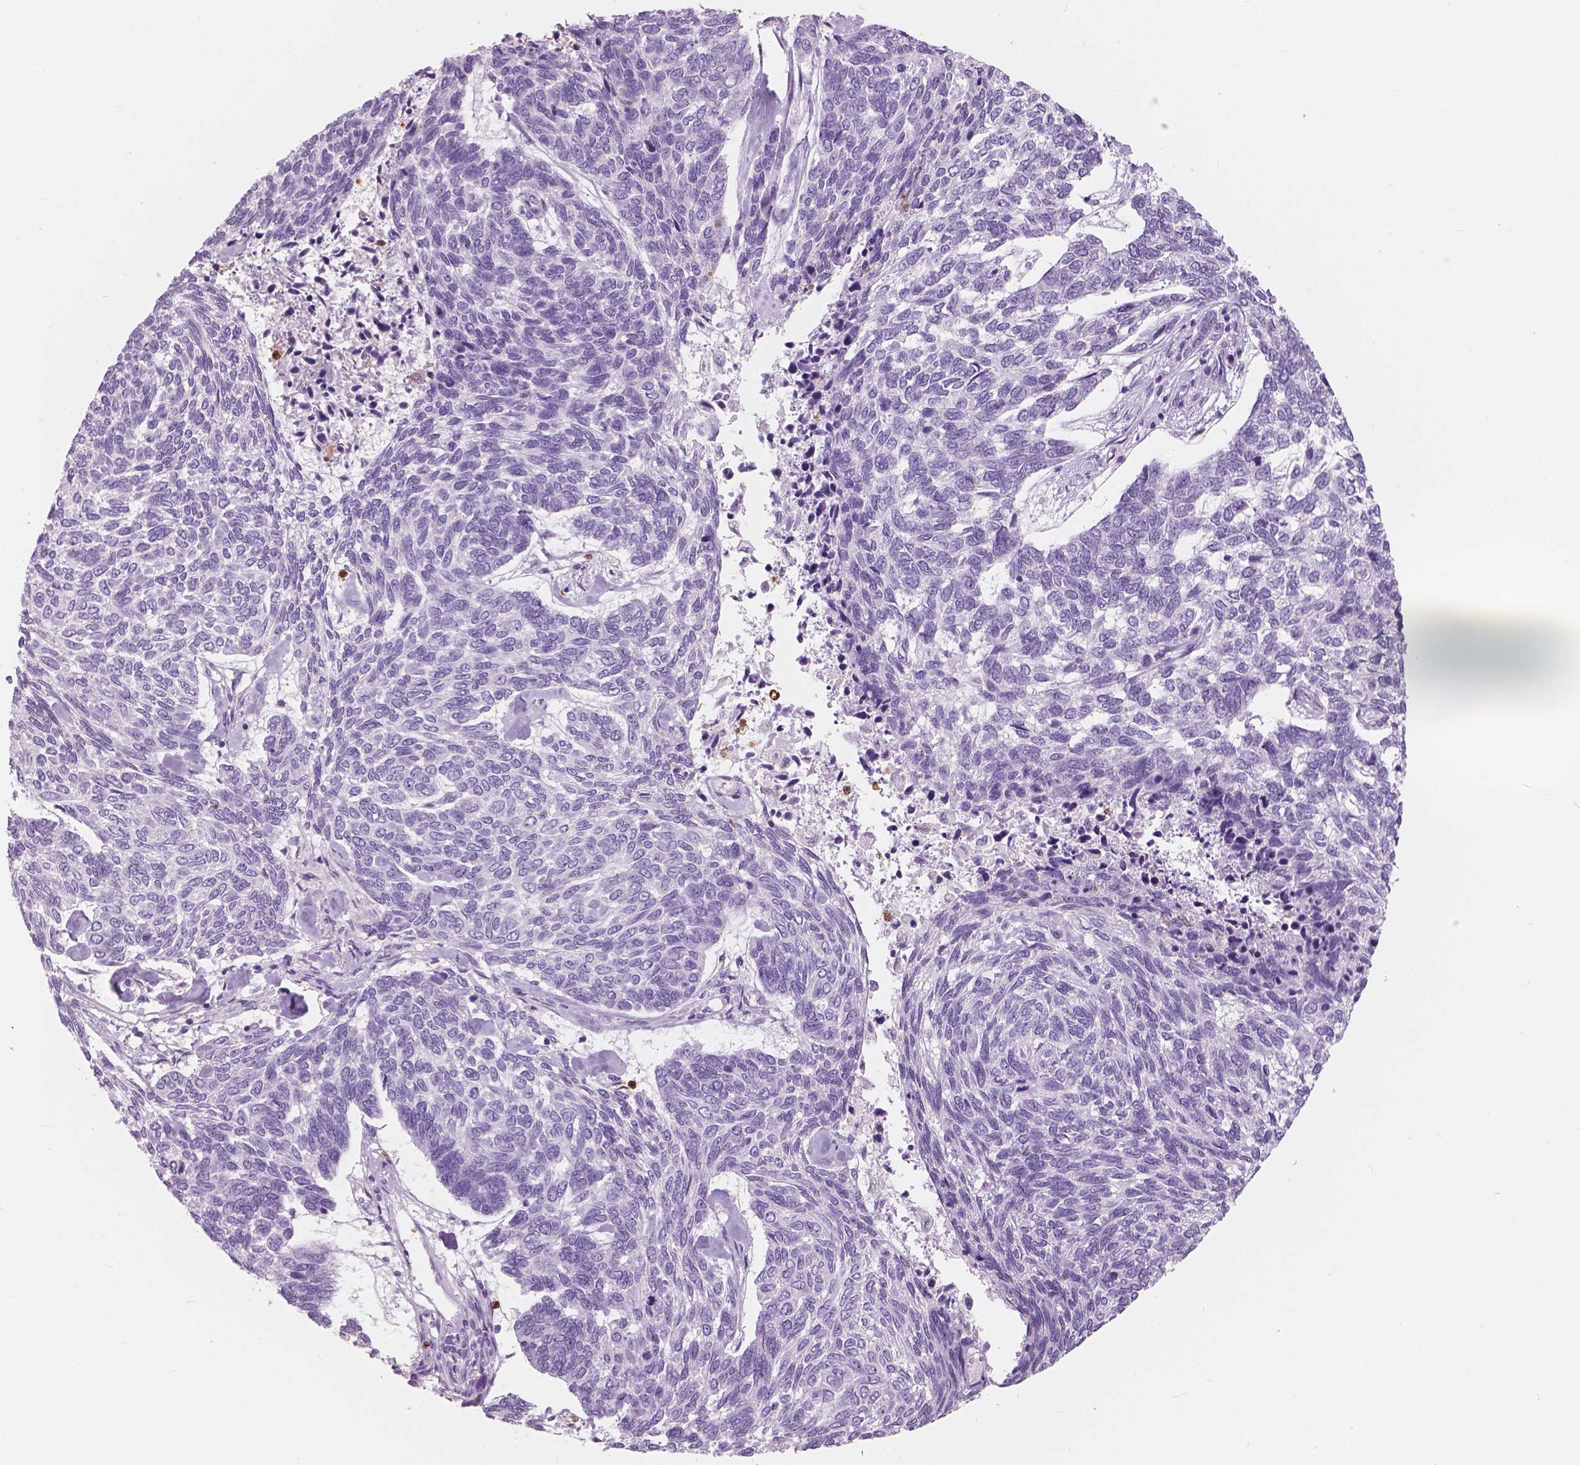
{"staining": {"intensity": "negative", "quantity": "none", "location": "none"}, "tissue": "skin cancer", "cell_type": "Tumor cells", "image_type": "cancer", "snomed": [{"axis": "morphology", "description": "Basal cell carcinoma"}, {"axis": "topography", "description": "Skin"}], "caption": "A photomicrograph of human skin cancer is negative for staining in tumor cells.", "gene": "CXCR2", "patient": {"sex": "female", "age": 65}}